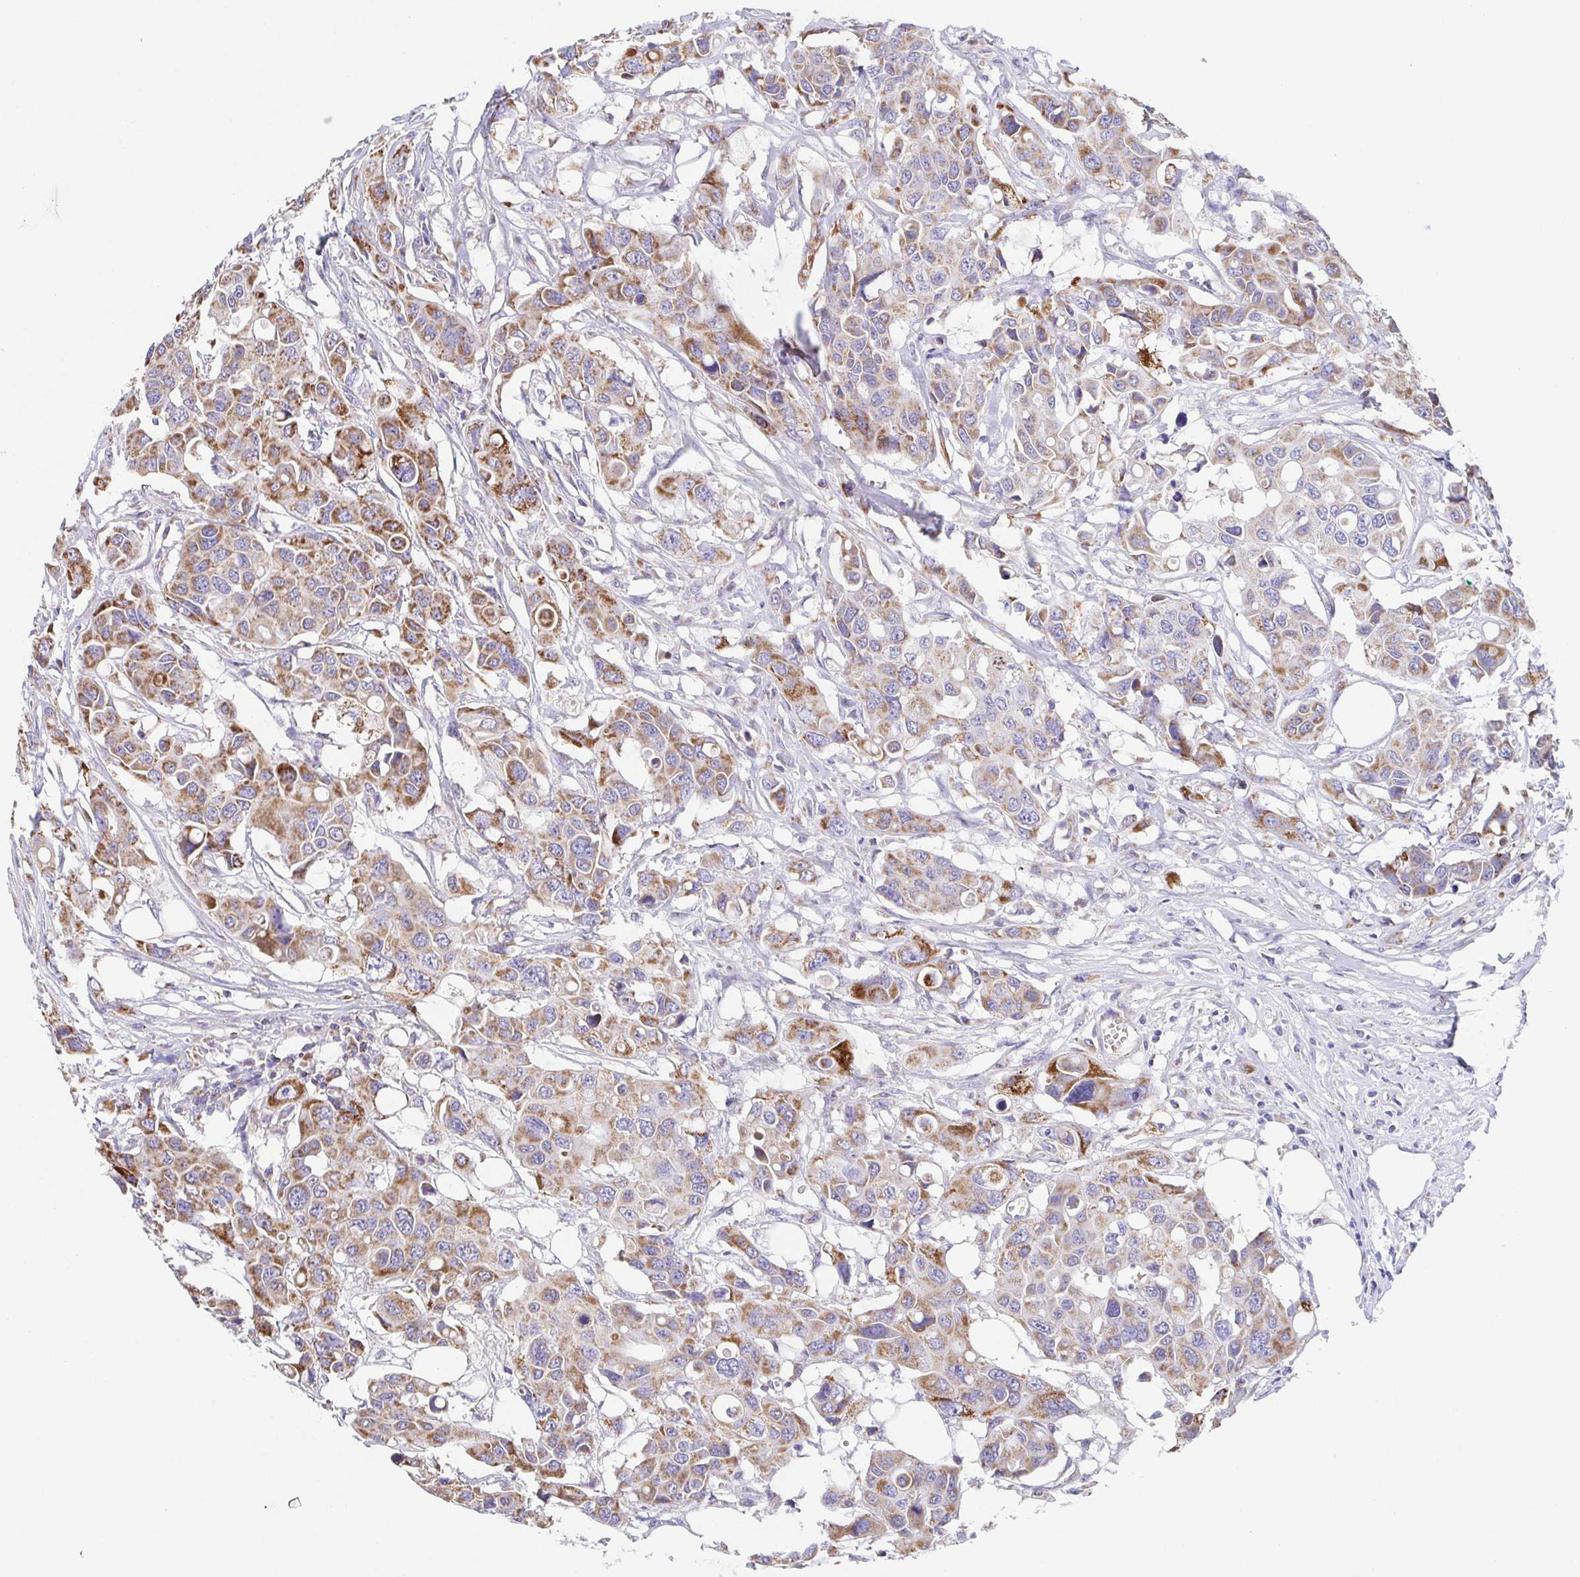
{"staining": {"intensity": "moderate", "quantity": ">75%", "location": "cytoplasmic/membranous"}, "tissue": "colorectal cancer", "cell_type": "Tumor cells", "image_type": "cancer", "snomed": [{"axis": "morphology", "description": "Adenocarcinoma, NOS"}, {"axis": "topography", "description": "Colon"}], "caption": "This is a histology image of IHC staining of adenocarcinoma (colorectal), which shows moderate expression in the cytoplasmic/membranous of tumor cells.", "gene": "GINM1", "patient": {"sex": "male", "age": 77}}